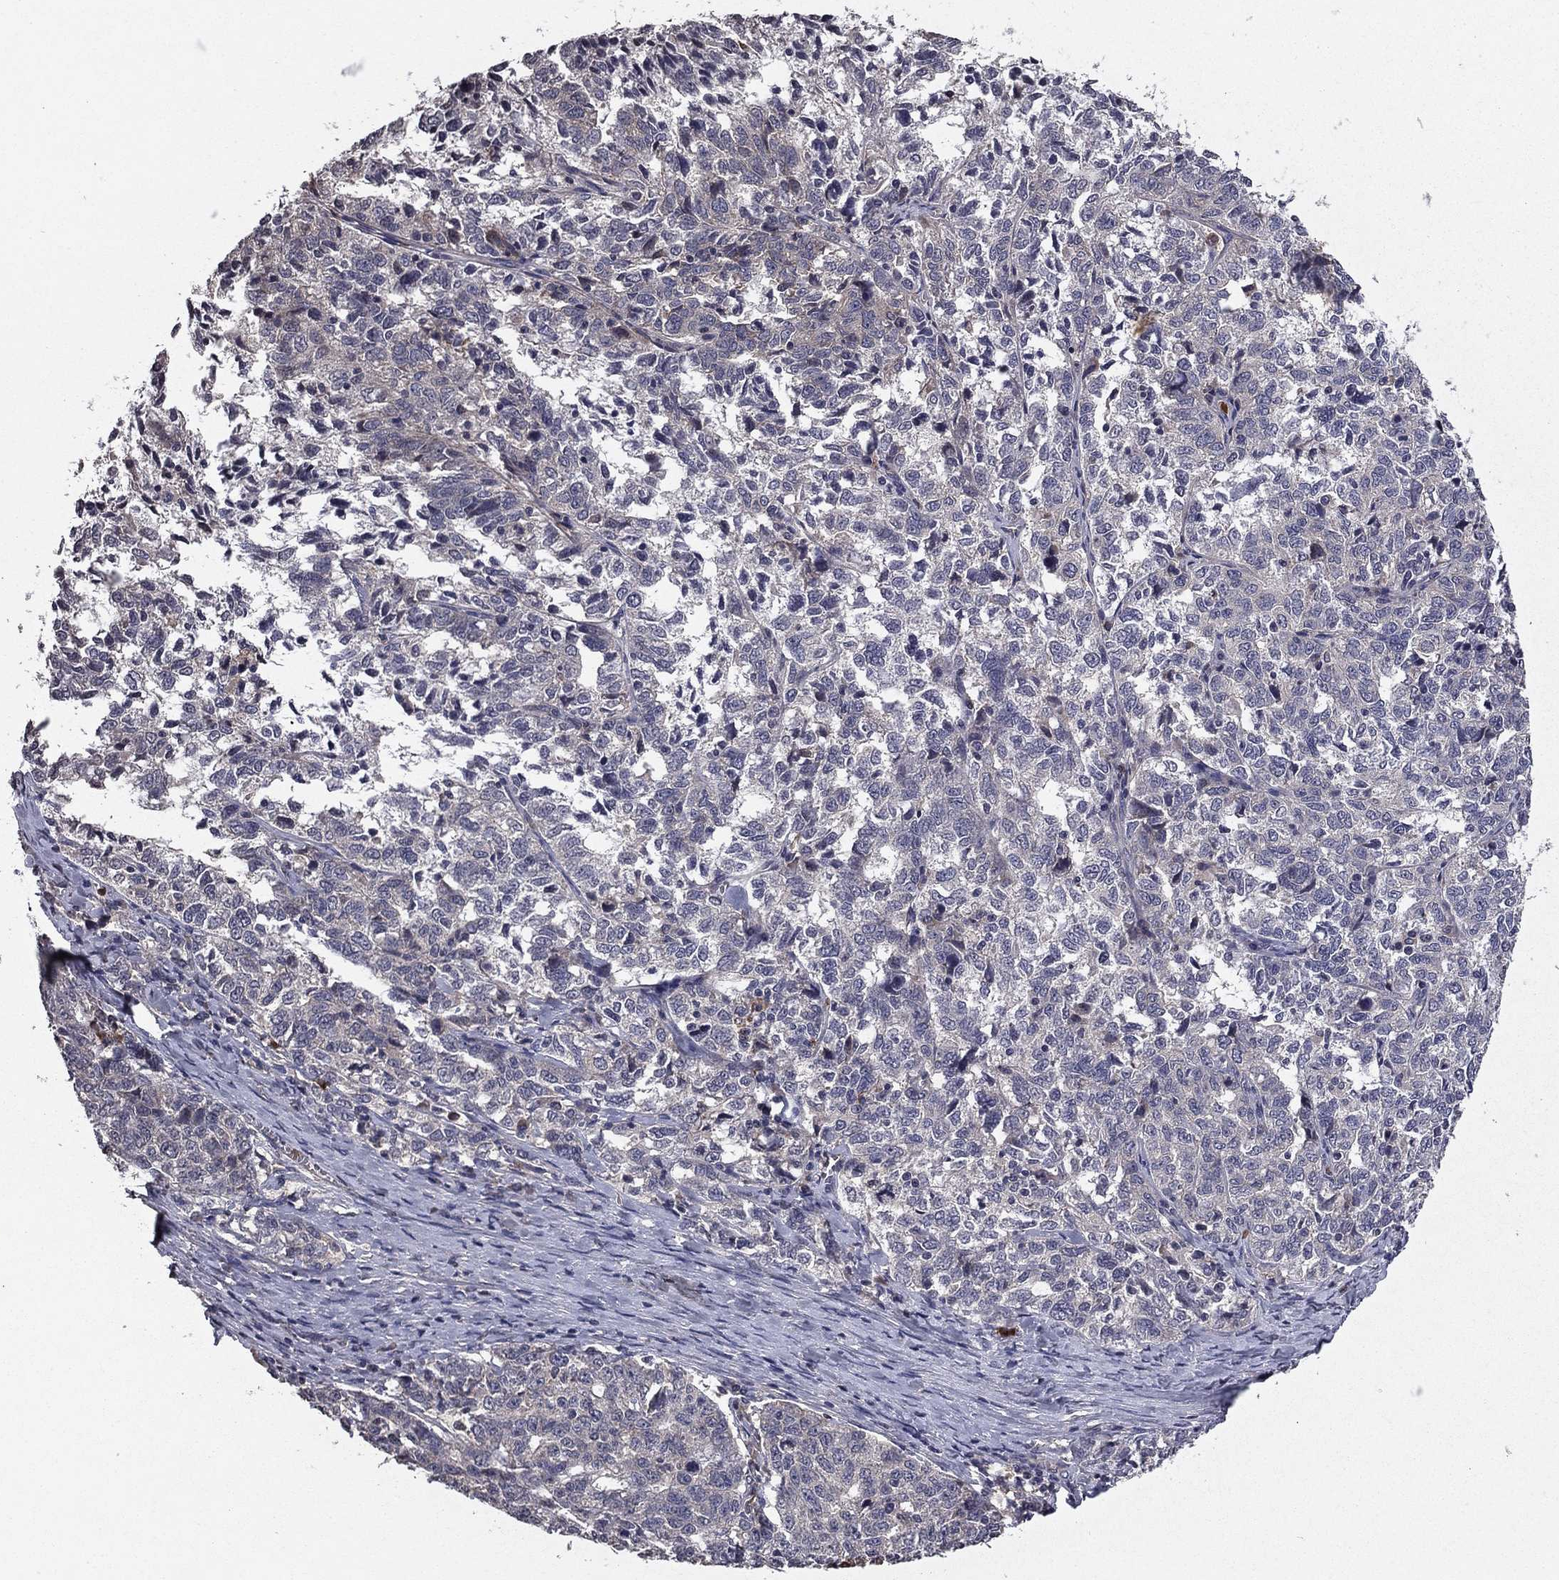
{"staining": {"intensity": "negative", "quantity": "none", "location": "none"}, "tissue": "ovarian cancer", "cell_type": "Tumor cells", "image_type": "cancer", "snomed": [{"axis": "morphology", "description": "Cystadenocarcinoma, serous, NOS"}, {"axis": "topography", "description": "Ovary"}], "caption": "Tumor cells are negative for protein expression in human ovarian cancer.", "gene": "PROS1", "patient": {"sex": "female", "age": 71}}